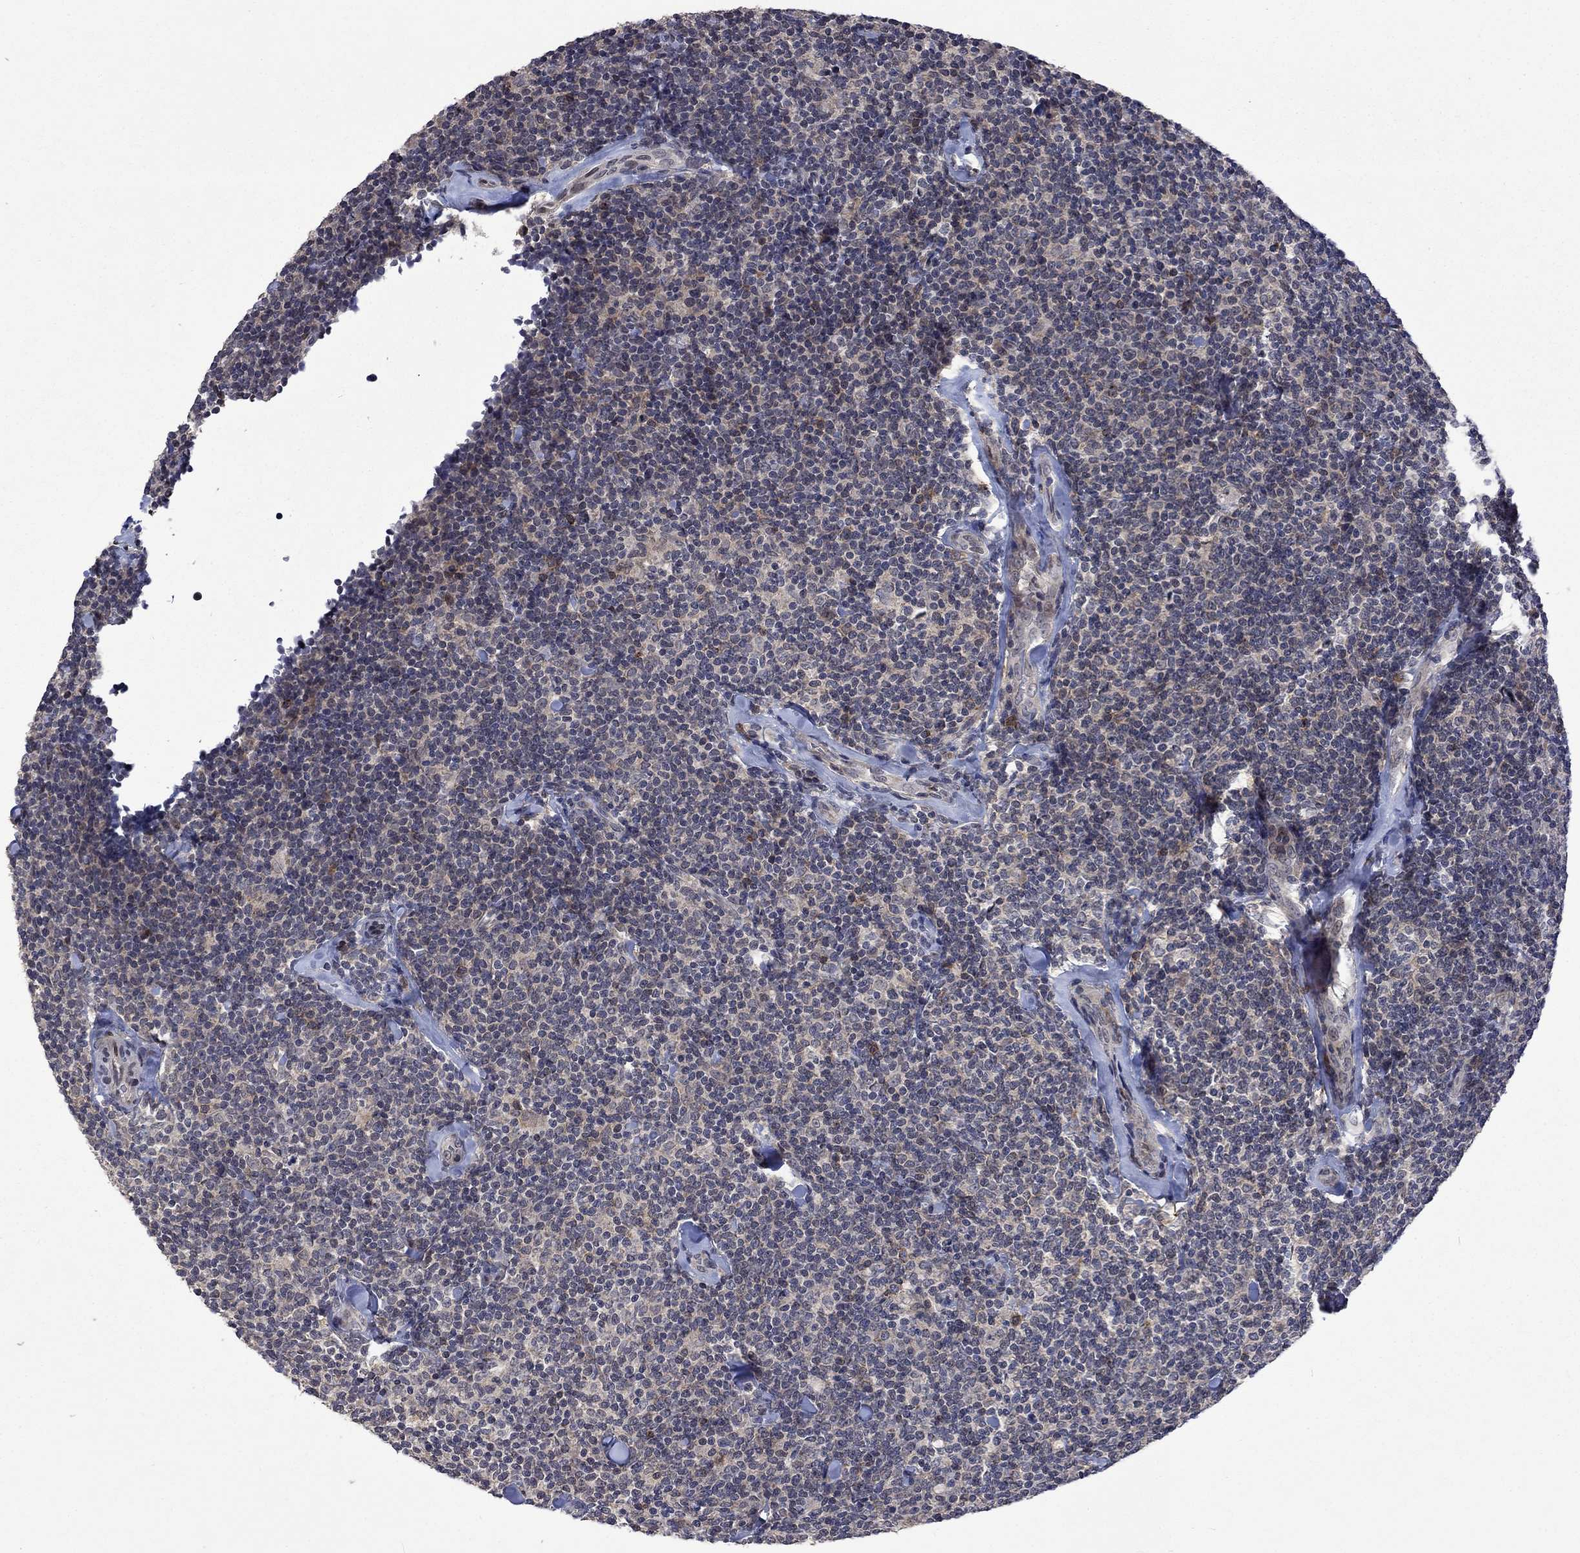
{"staining": {"intensity": "negative", "quantity": "none", "location": "none"}, "tissue": "lymphoma", "cell_type": "Tumor cells", "image_type": "cancer", "snomed": [{"axis": "morphology", "description": "Malignant lymphoma, non-Hodgkin's type, Low grade"}, {"axis": "topography", "description": "Lymph node"}], "caption": "Immunohistochemistry of low-grade malignant lymphoma, non-Hodgkin's type demonstrates no positivity in tumor cells.", "gene": "PPP1R9A", "patient": {"sex": "female", "age": 56}}